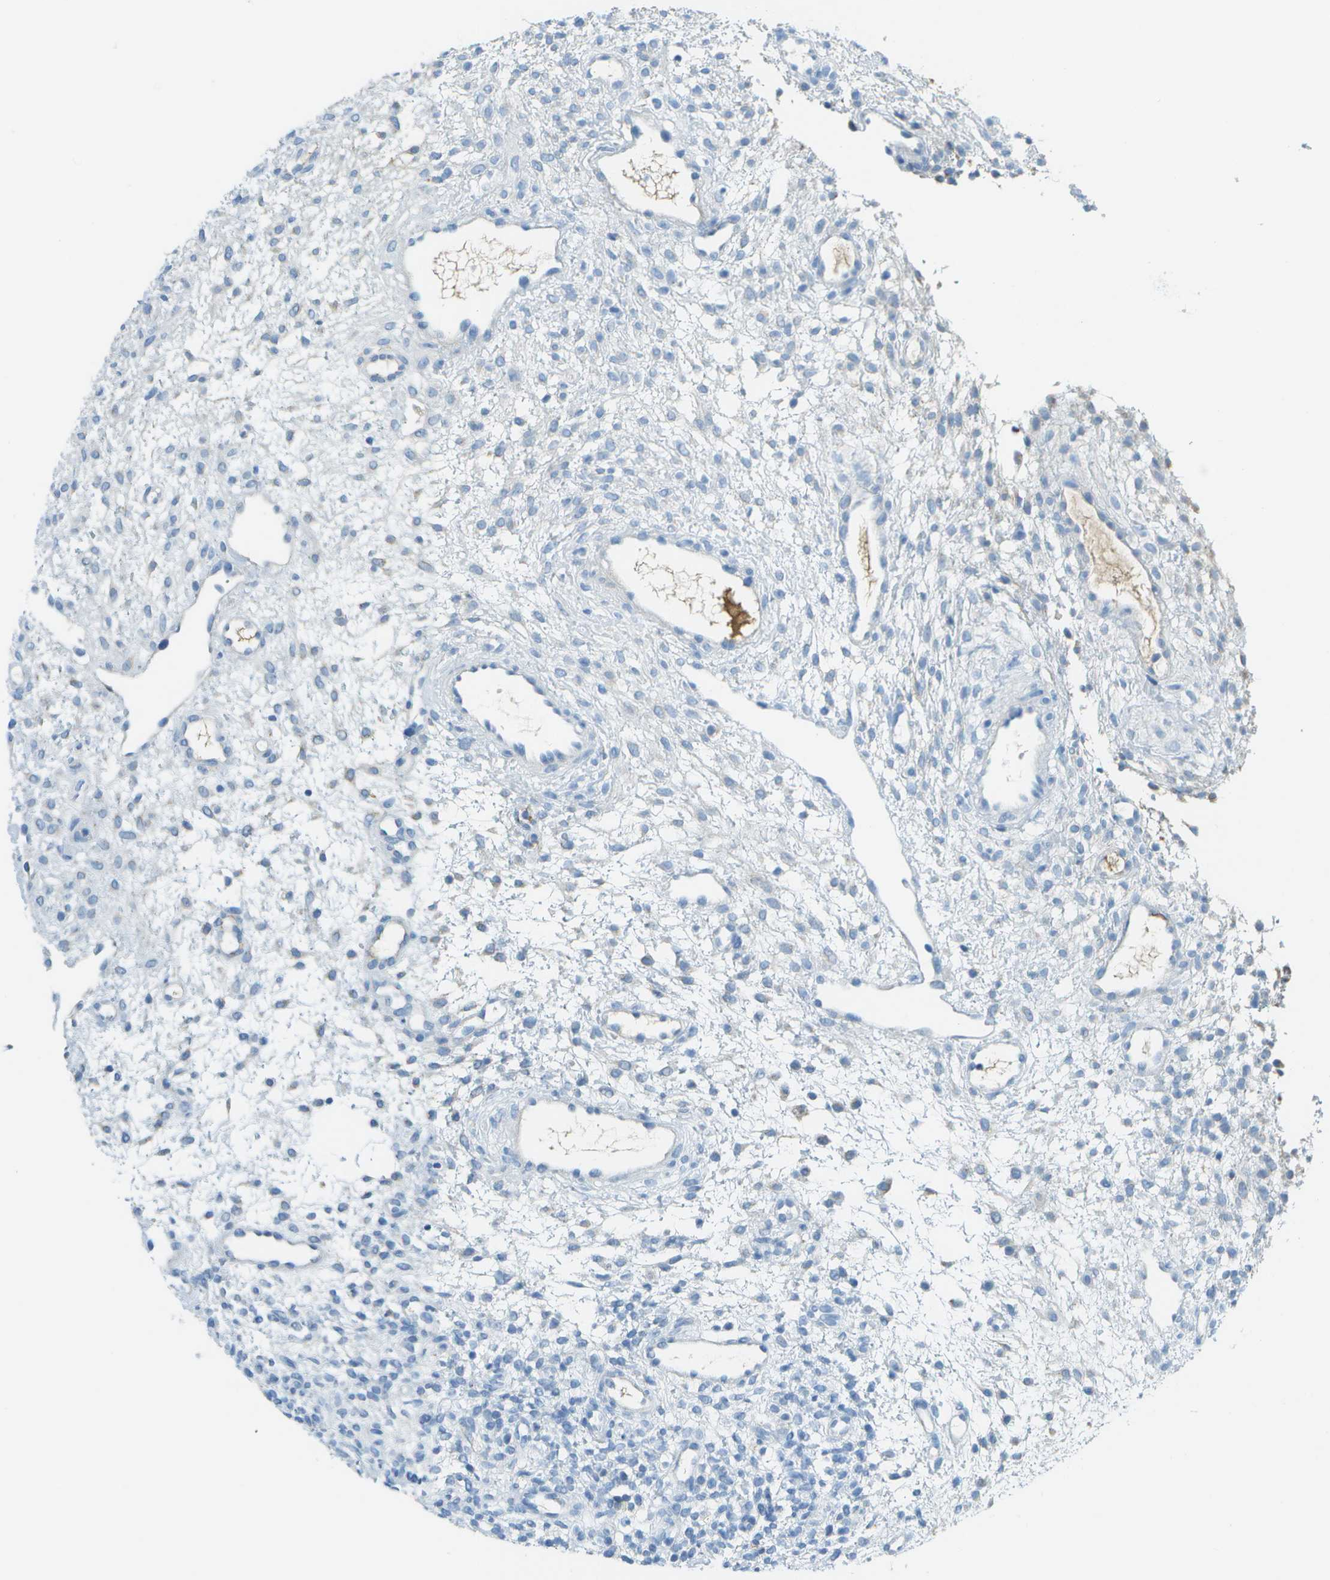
{"staining": {"intensity": "negative", "quantity": "none", "location": "none"}, "tissue": "ovary", "cell_type": "Ovarian stroma cells", "image_type": "normal", "snomed": [{"axis": "morphology", "description": "Normal tissue, NOS"}, {"axis": "morphology", "description": "Cyst, NOS"}, {"axis": "topography", "description": "Ovary"}], "caption": "Immunohistochemistry (IHC) histopathology image of unremarkable ovary stained for a protein (brown), which exhibits no expression in ovarian stroma cells.", "gene": "C1S", "patient": {"sex": "female", "age": 18}}